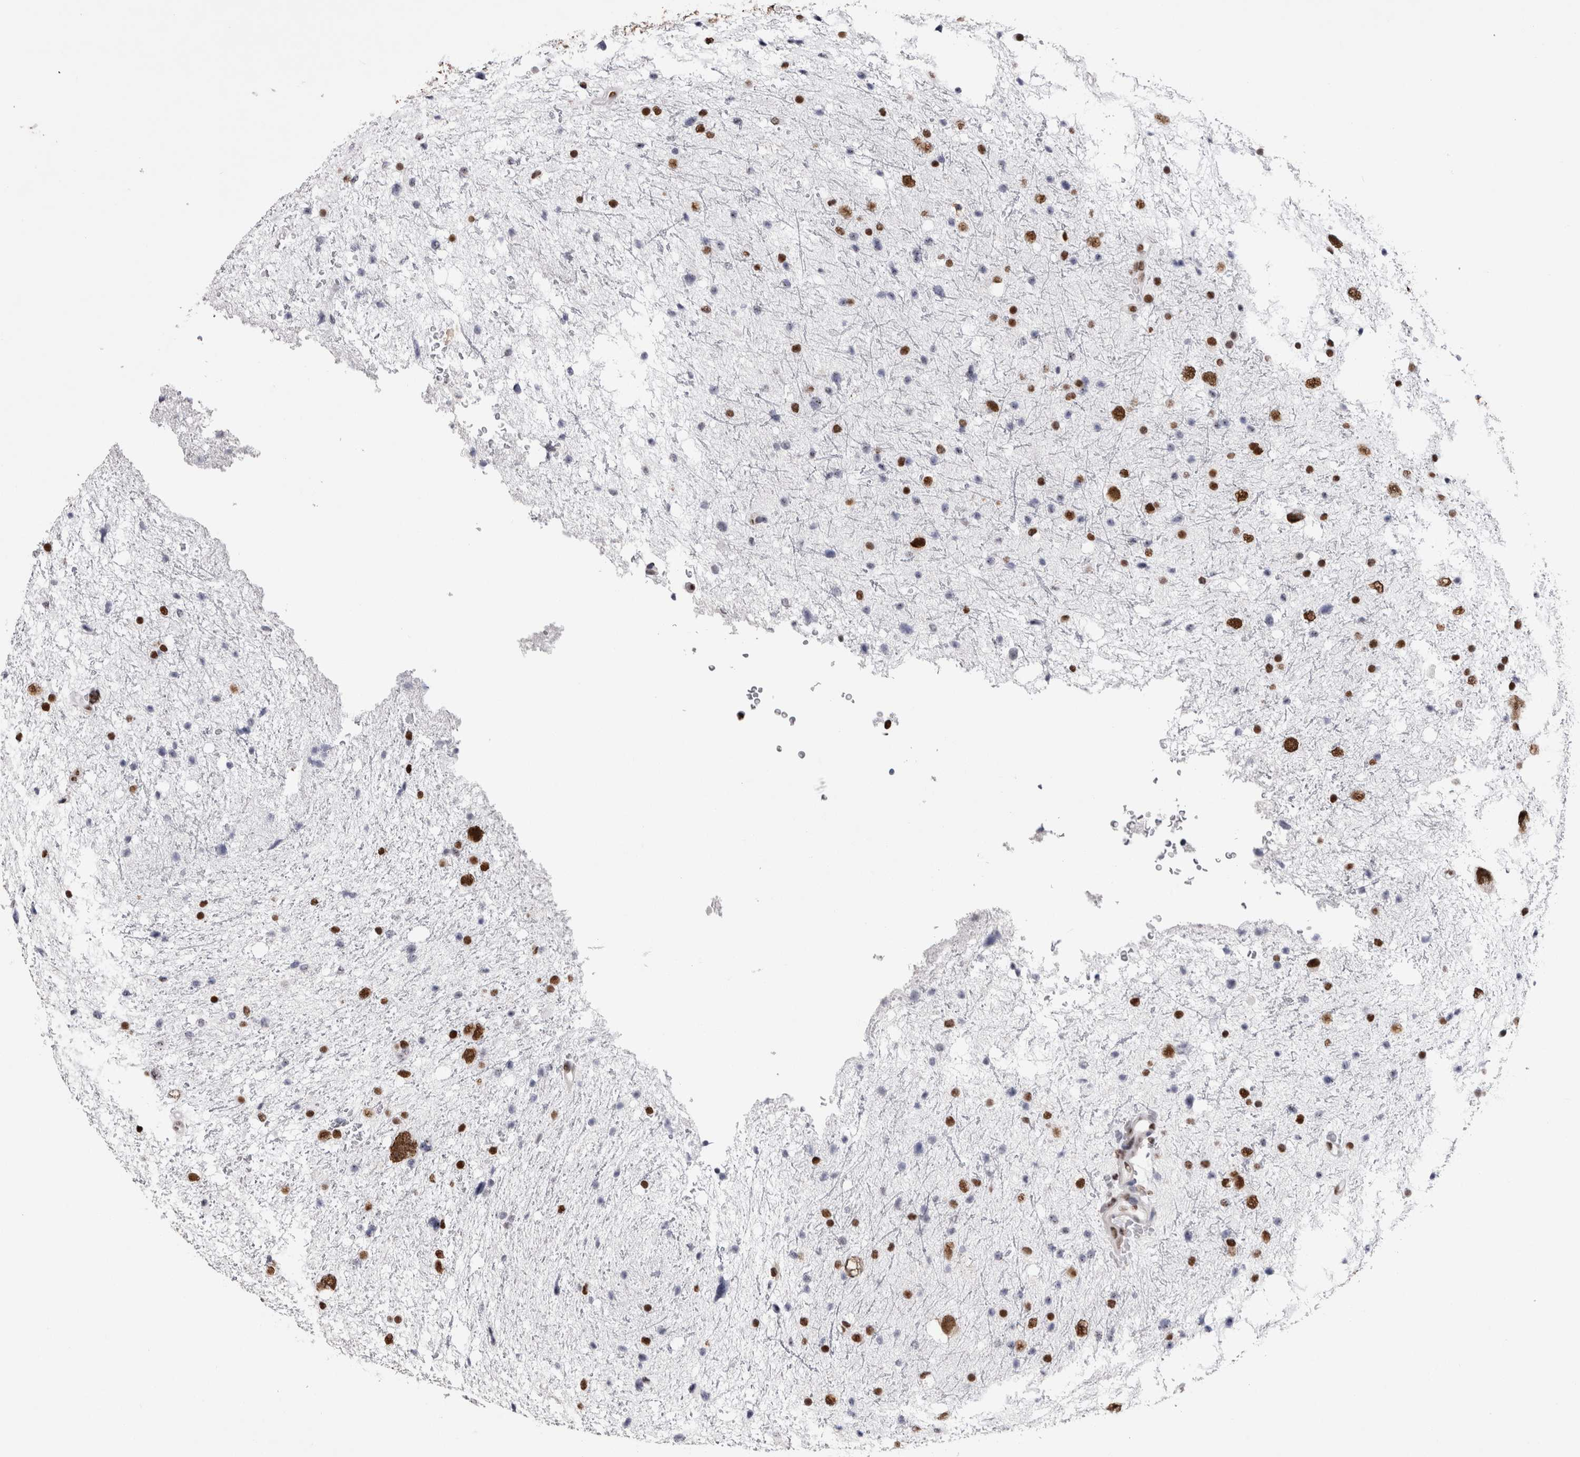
{"staining": {"intensity": "strong", "quantity": "25%-75%", "location": "nuclear"}, "tissue": "glioma", "cell_type": "Tumor cells", "image_type": "cancer", "snomed": [{"axis": "morphology", "description": "Glioma, malignant, Low grade"}, {"axis": "topography", "description": "Brain"}], "caption": "Low-grade glioma (malignant) tissue reveals strong nuclear staining in about 25%-75% of tumor cells, visualized by immunohistochemistry.", "gene": "ALPK3", "patient": {"sex": "female", "age": 37}}